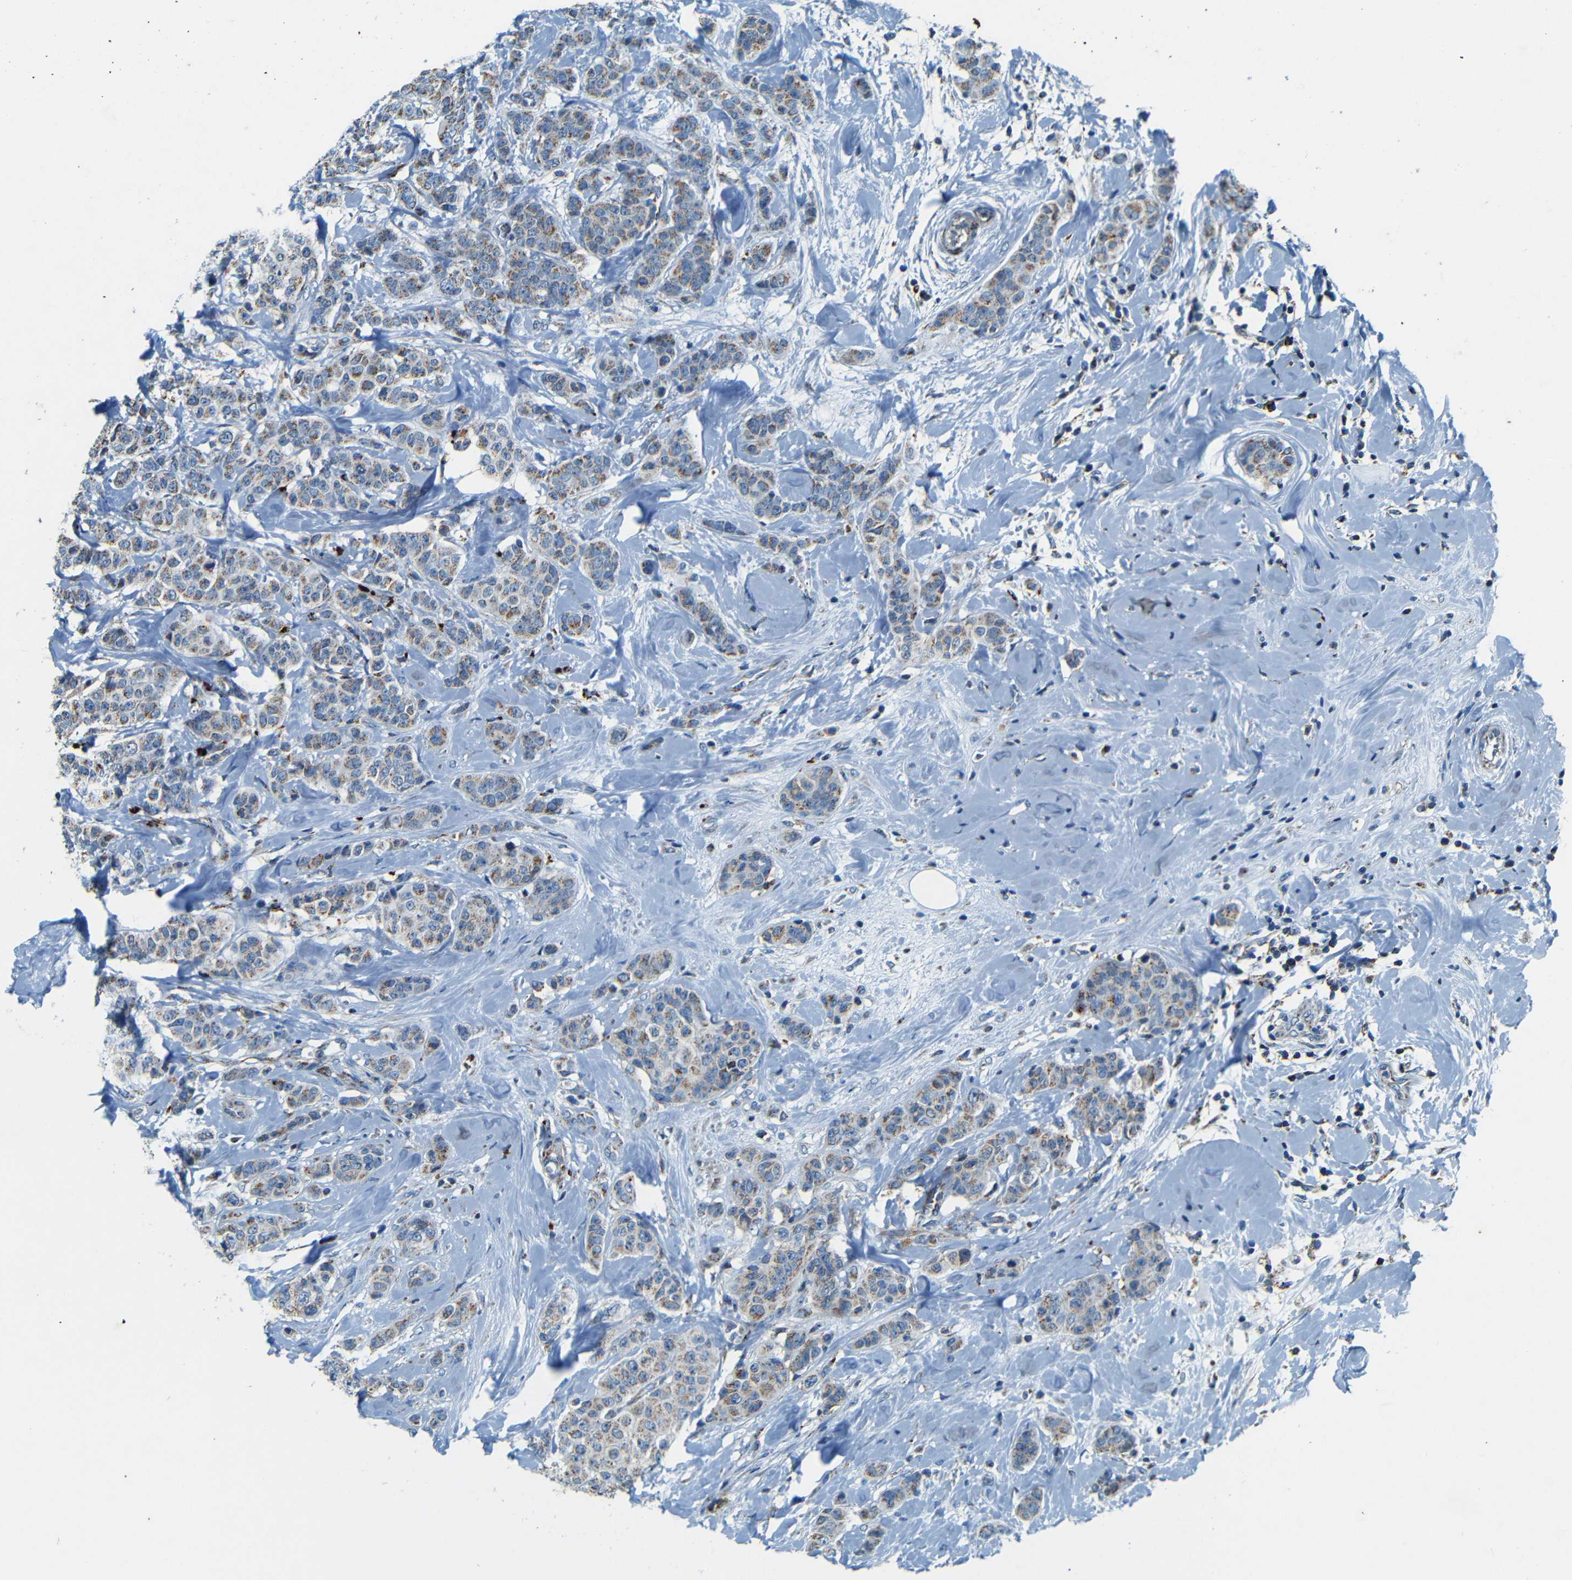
{"staining": {"intensity": "moderate", "quantity": ">75%", "location": "cytoplasmic/membranous"}, "tissue": "breast cancer", "cell_type": "Tumor cells", "image_type": "cancer", "snomed": [{"axis": "morphology", "description": "Normal tissue, NOS"}, {"axis": "morphology", "description": "Duct carcinoma"}, {"axis": "topography", "description": "Breast"}], "caption": "This is an image of IHC staining of breast invasive ductal carcinoma, which shows moderate expression in the cytoplasmic/membranous of tumor cells.", "gene": "WSCD2", "patient": {"sex": "female", "age": 40}}